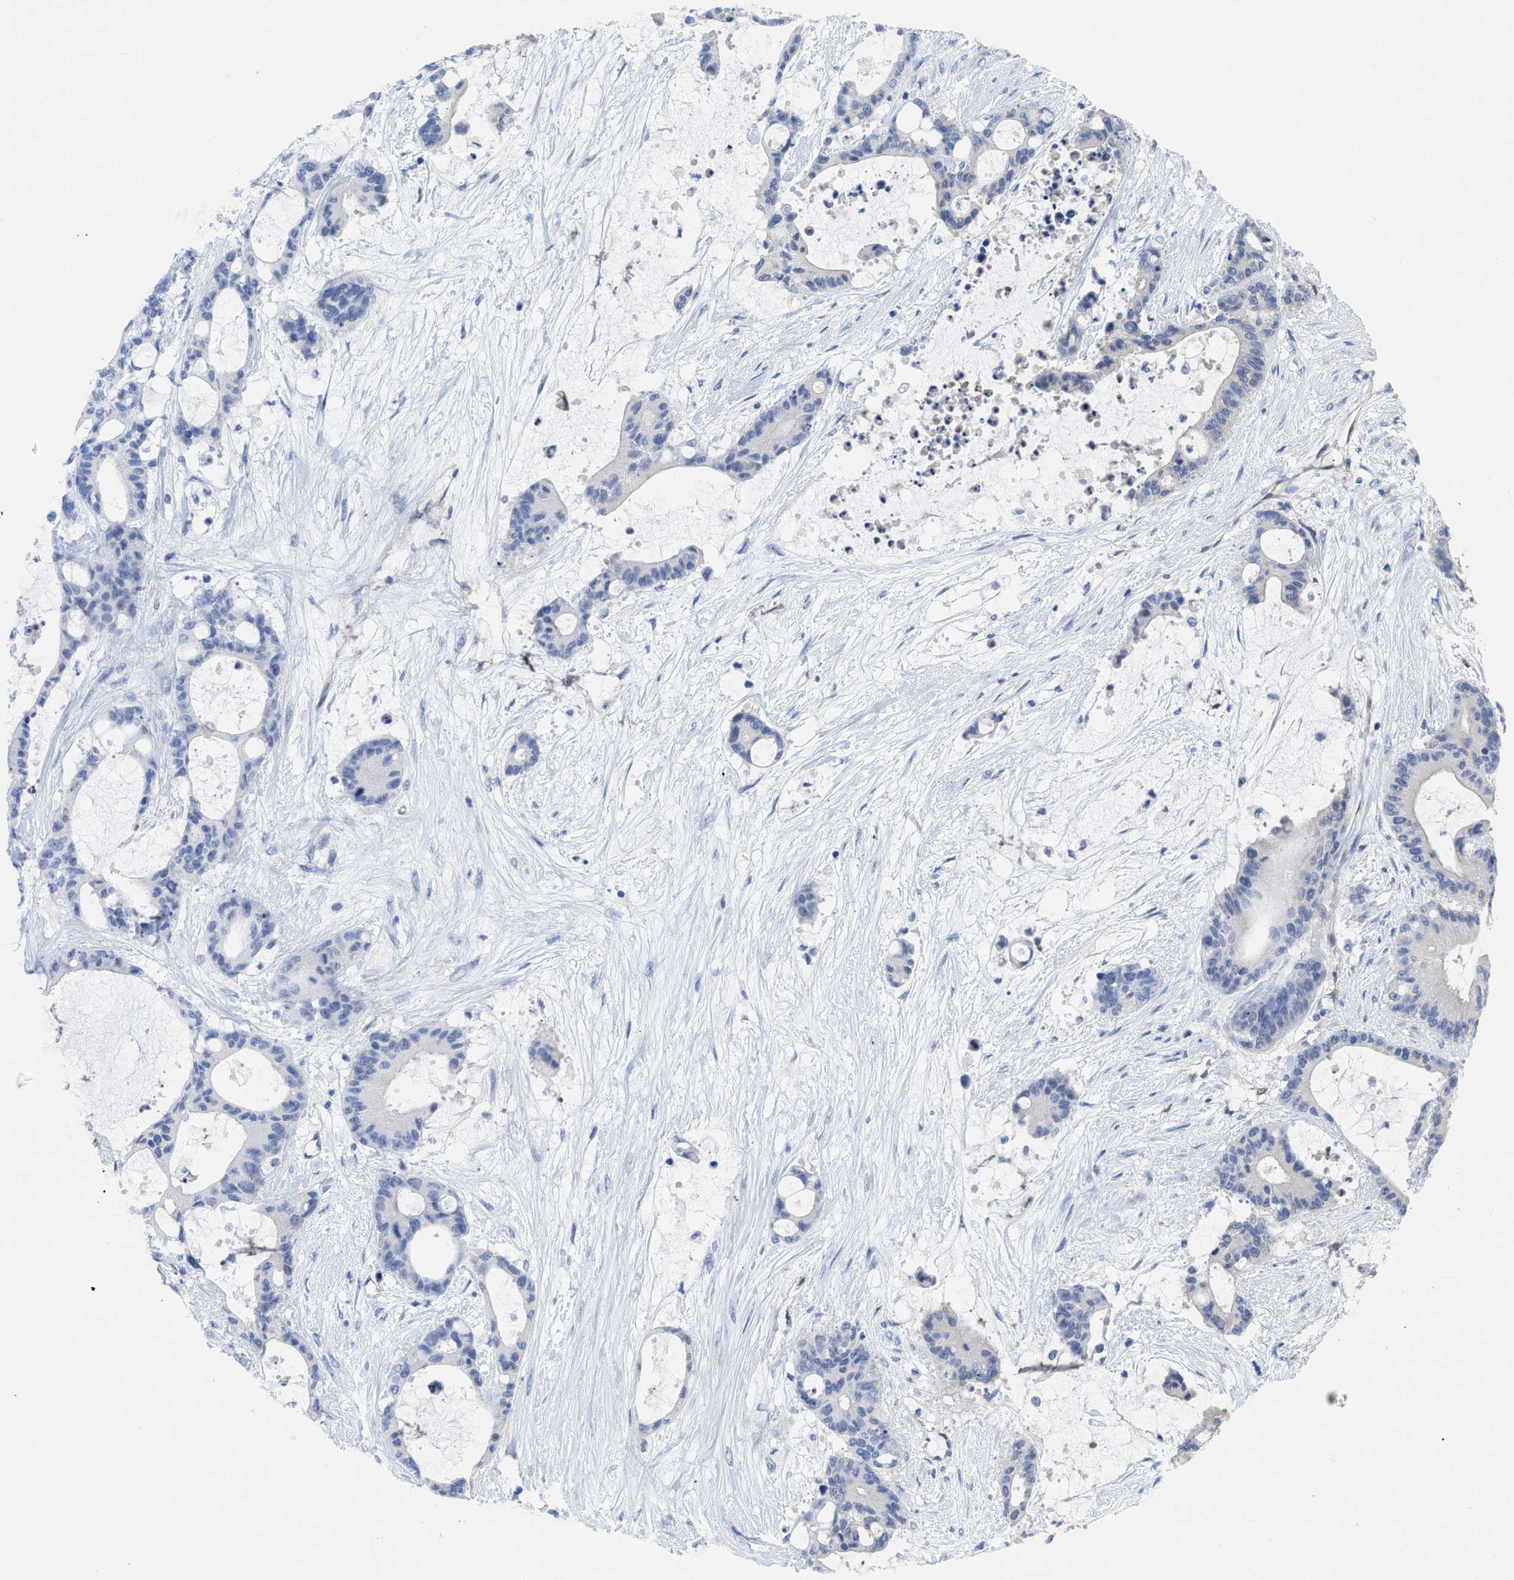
{"staining": {"intensity": "negative", "quantity": "none", "location": "none"}, "tissue": "liver cancer", "cell_type": "Tumor cells", "image_type": "cancer", "snomed": [{"axis": "morphology", "description": "Cholangiocarcinoma"}, {"axis": "topography", "description": "Liver"}], "caption": "Liver cancer was stained to show a protein in brown. There is no significant expression in tumor cells.", "gene": "LDAF1", "patient": {"sex": "female", "age": 73}}